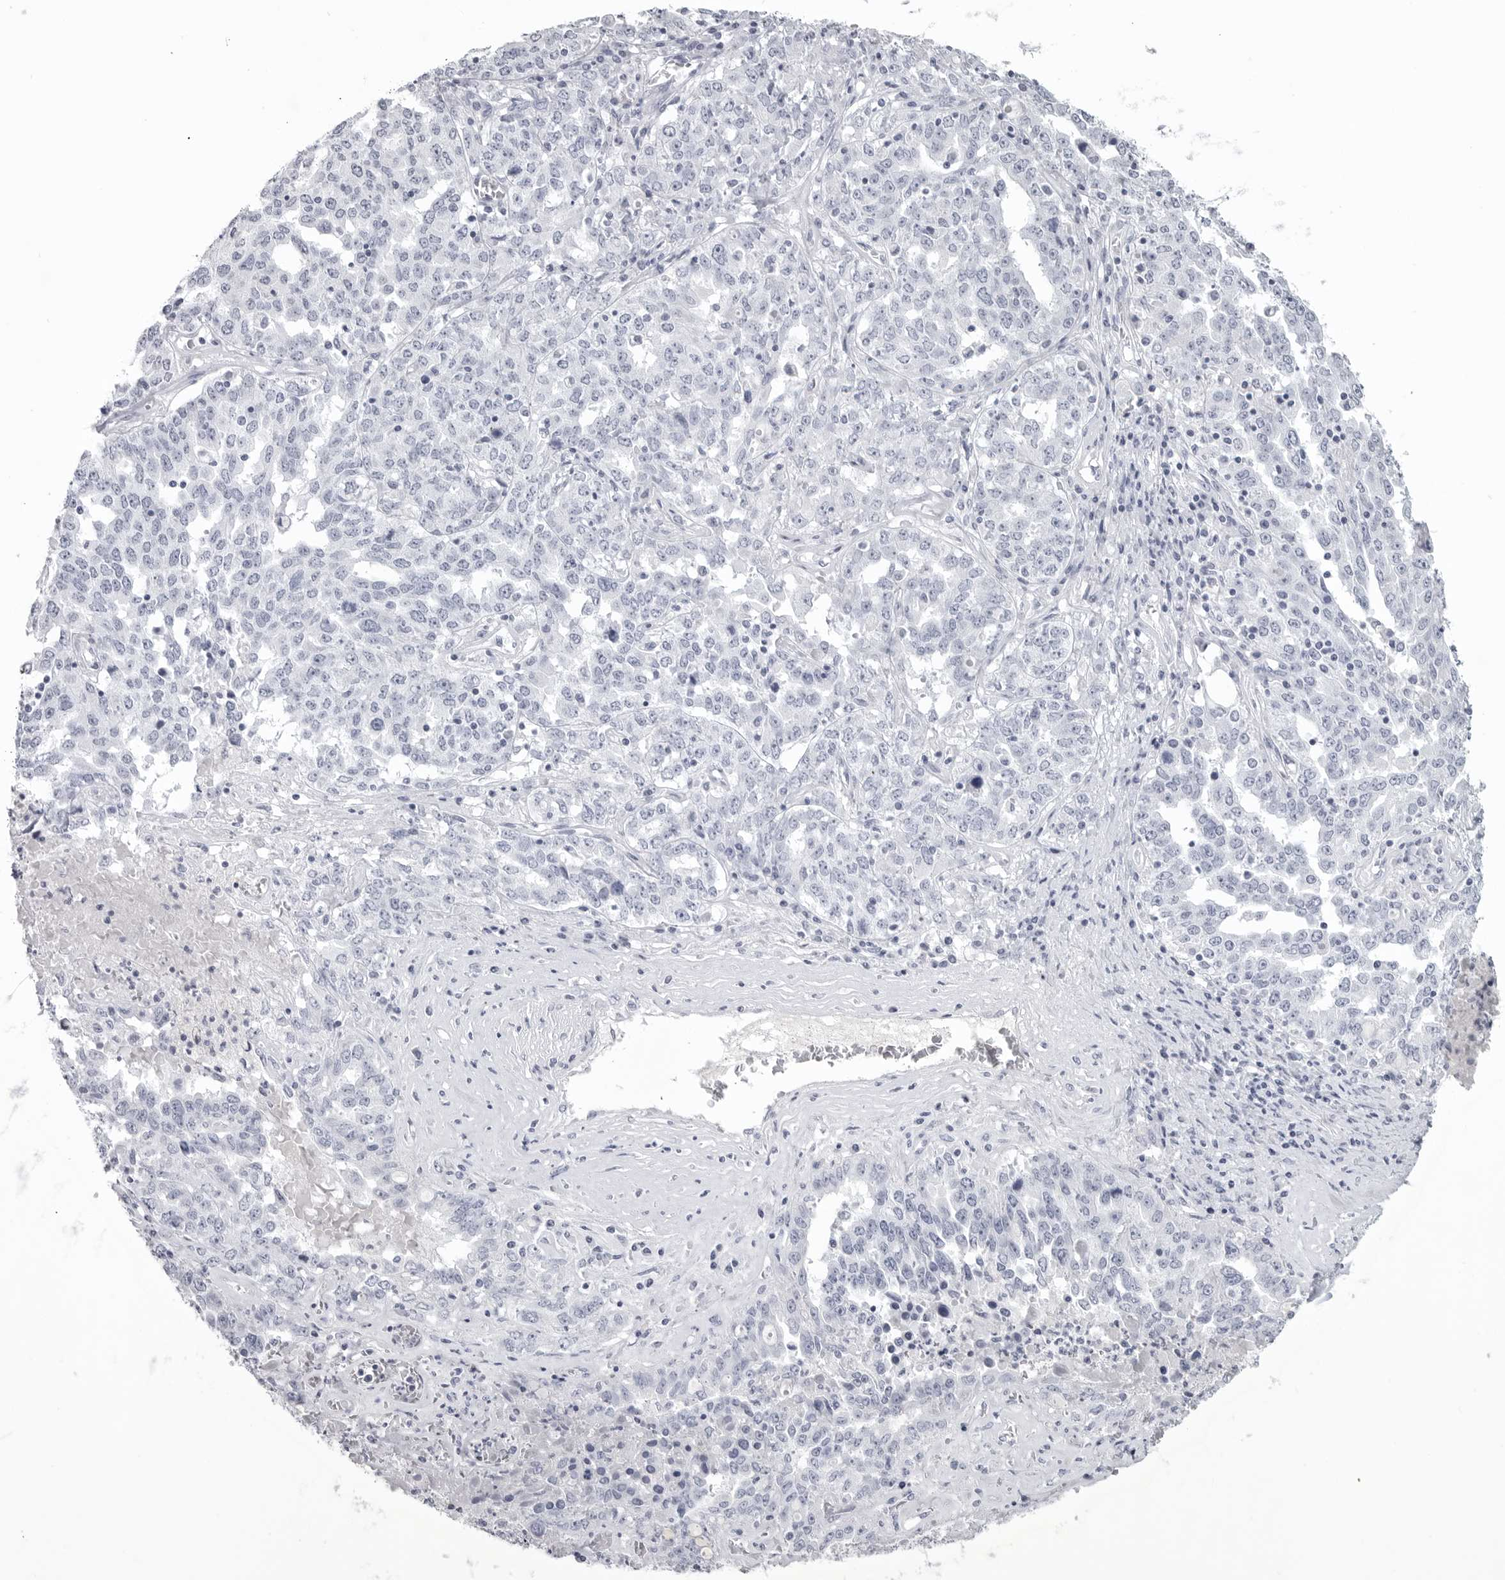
{"staining": {"intensity": "negative", "quantity": "none", "location": "none"}, "tissue": "ovarian cancer", "cell_type": "Tumor cells", "image_type": "cancer", "snomed": [{"axis": "morphology", "description": "Carcinoma, endometroid"}, {"axis": "topography", "description": "Ovary"}], "caption": "Ovarian cancer was stained to show a protein in brown. There is no significant positivity in tumor cells.", "gene": "LY6D", "patient": {"sex": "female", "age": 62}}